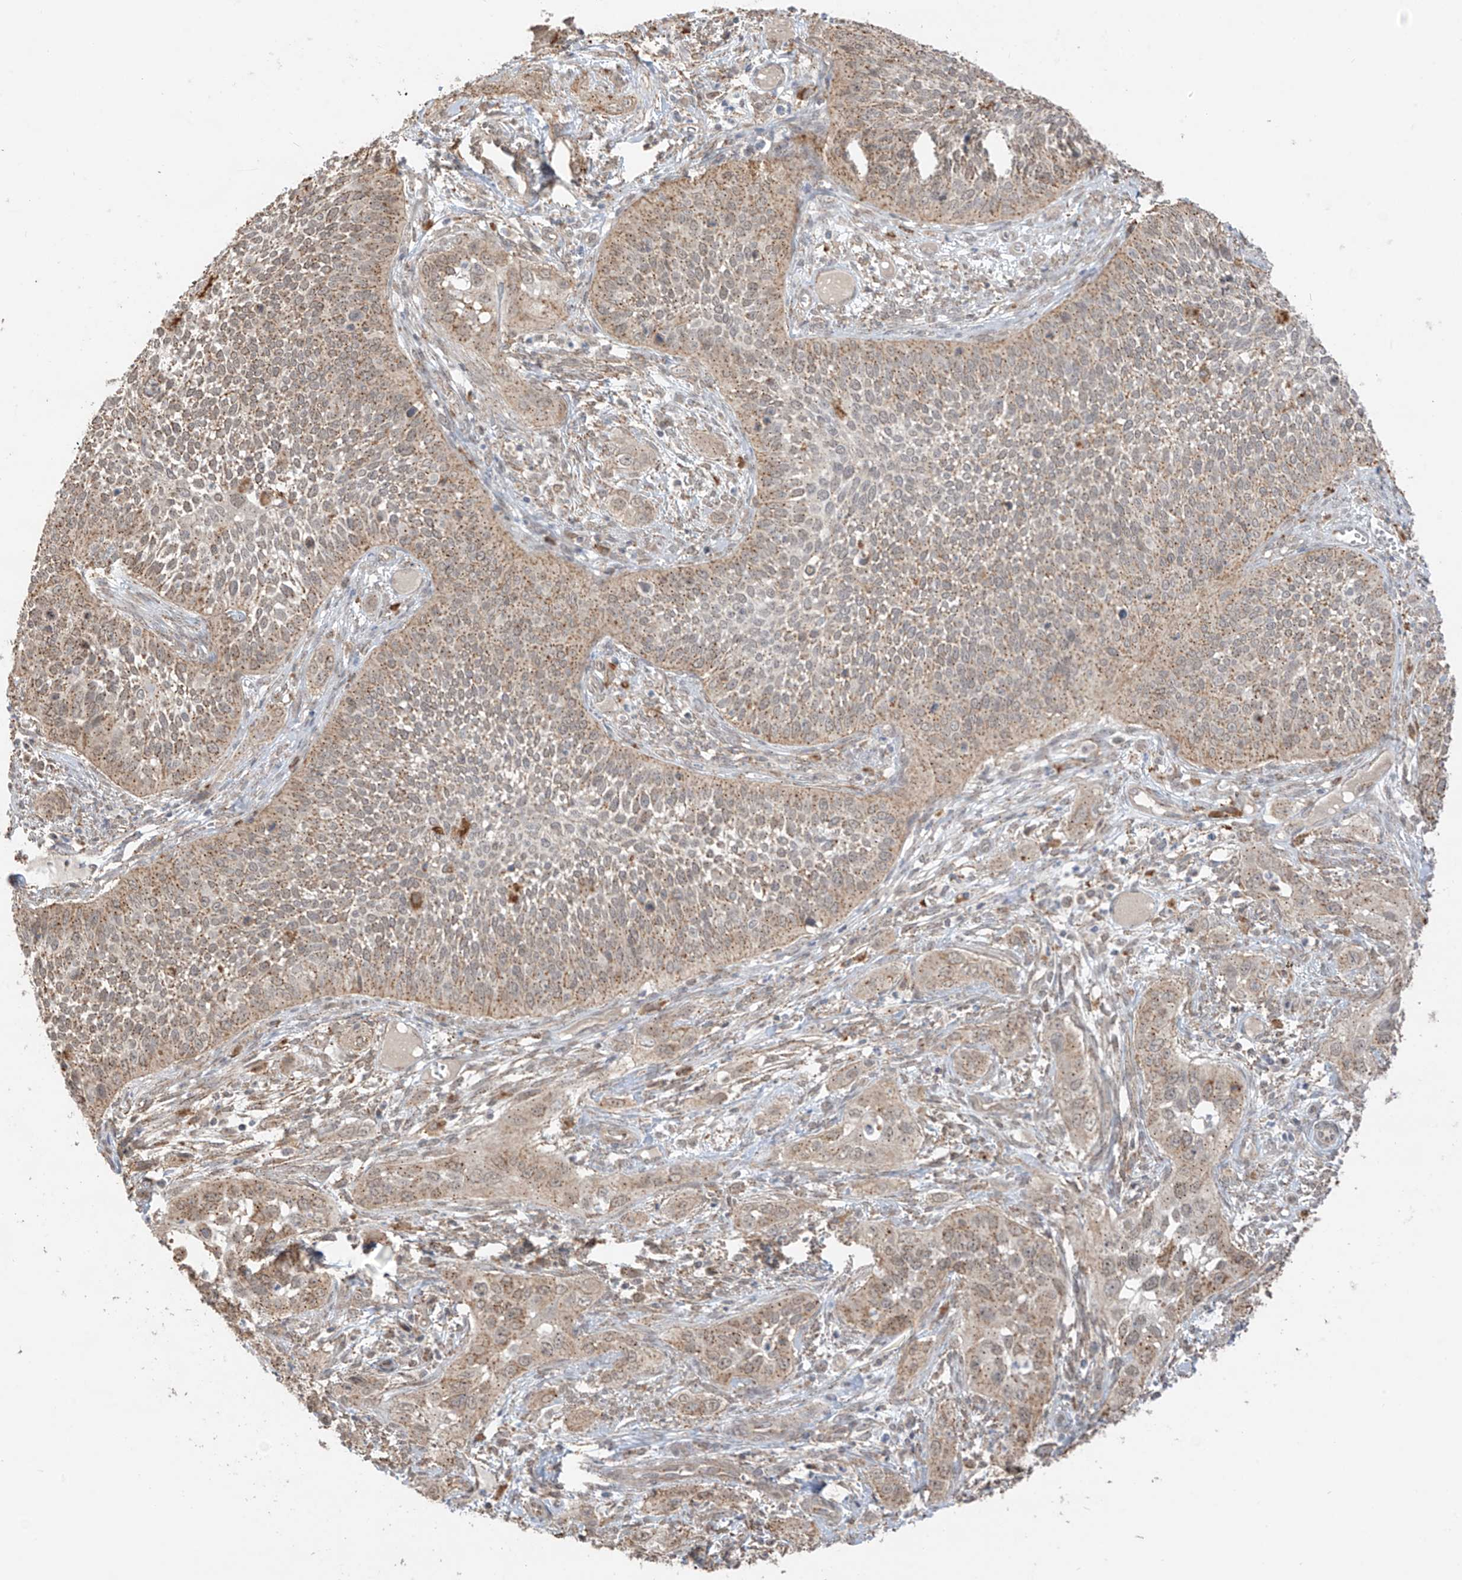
{"staining": {"intensity": "moderate", "quantity": "25%-75%", "location": "cytoplasmic/membranous"}, "tissue": "cervical cancer", "cell_type": "Tumor cells", "image_type": "cancer", "snomed": [{"axis": "morphology", "description": "Squamous cell carcinoma, NOS"}, {"axis": "topography", "description": "Cervix"}], "caption": "A brown stain labels moderate cytoplasmic/membranous expression of a protein in human cervical cancer (squamous cell carcinoma) tumor cells. The staining was performed using DAB (3,3'-diaminobenzidine), with brown indicating positive protein expression. Nuclei are stained blue with hematoxylin.", "gene": "N4BP3", "patient": {"sex": "female", "age": 34}}